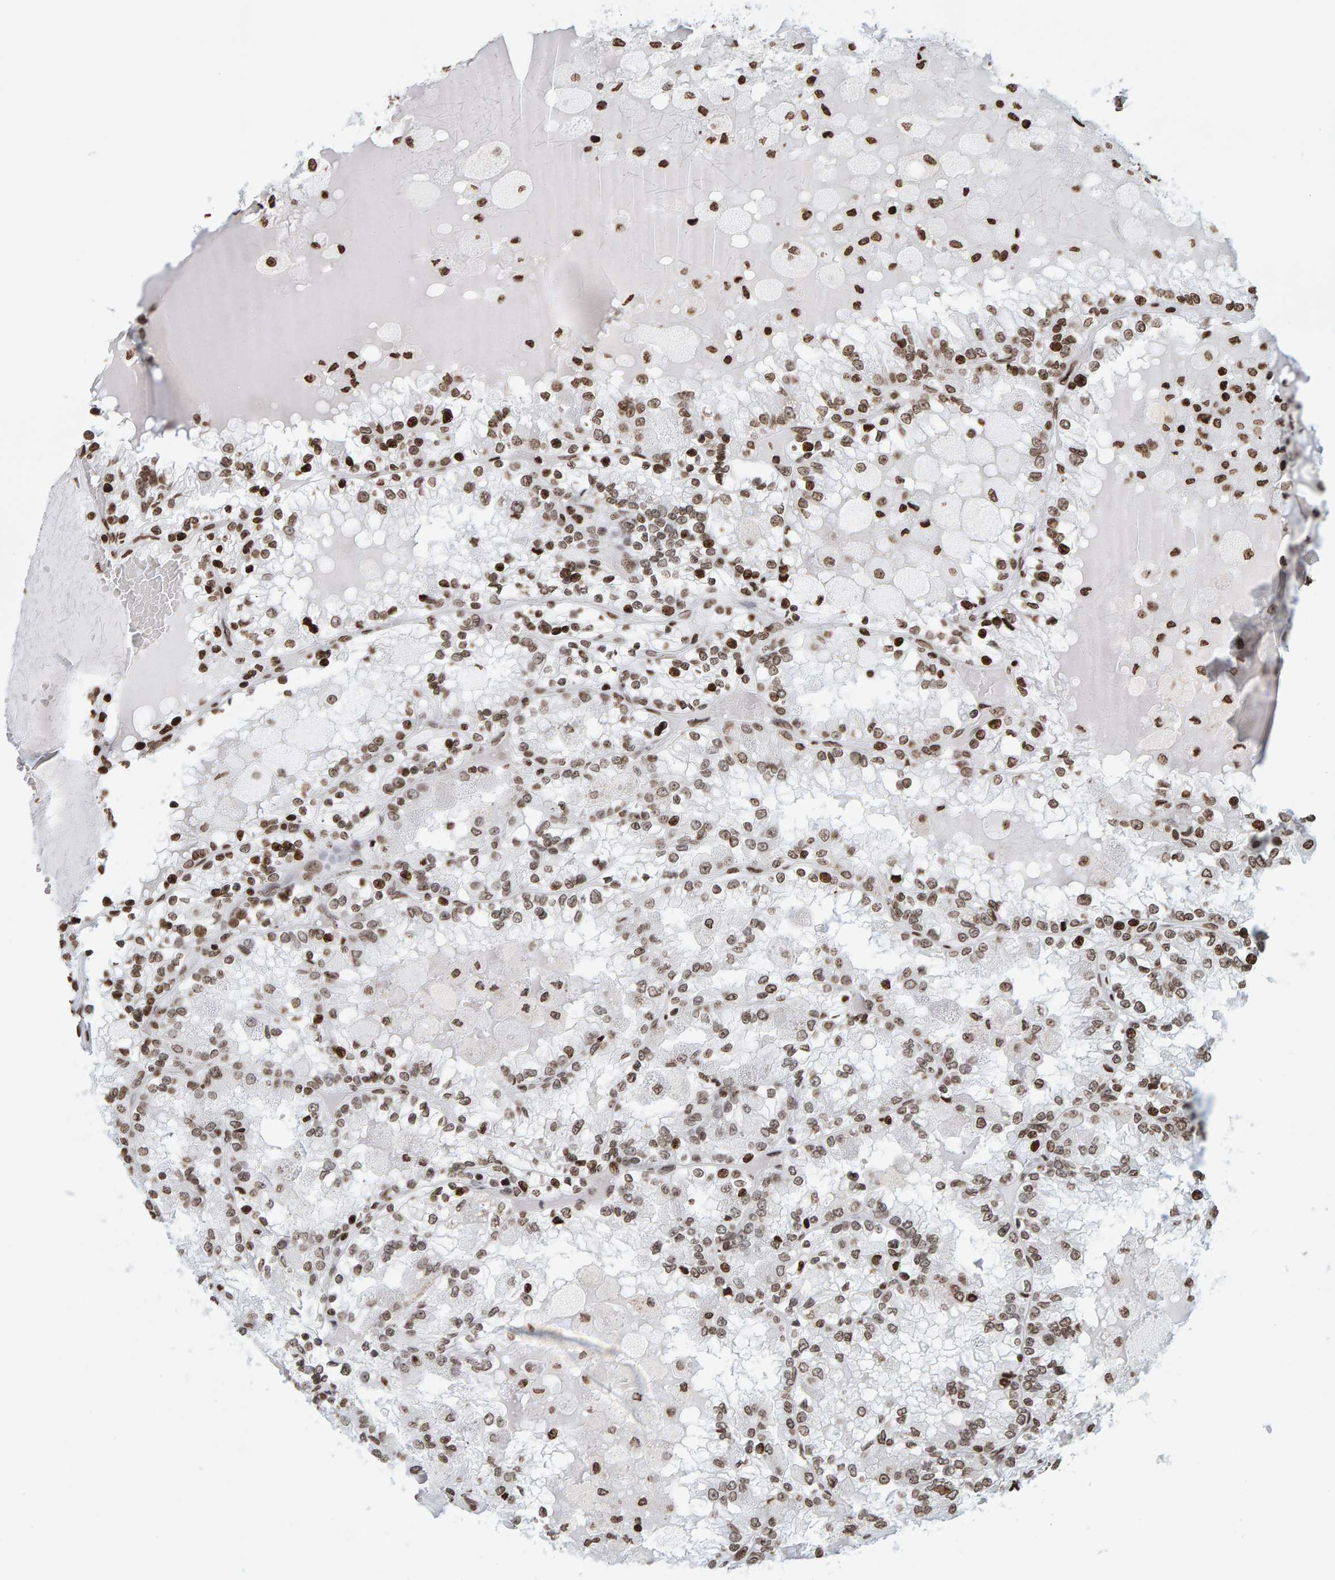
{"staining": {"intensity": "moderate", "quantity": ">75%", "location": "nuclear"}, "tissue": "renal cancer", "cell_type": "Tumor cells", "image_type": "cancer", "snomed": [{"axis": "morphology", "description": "Adenocarcinoma, NOS"}, {"axis": "topography", "description": "Kidney"}], "caption": "An immunohistochemistry (IHC) photomicrograph of neoplastic tissue is shown. Protein staining in brown labels moderate nuclear positivity in renal cancer within tumor cells.", "gene": "BRF2", "patient": {"sex": "female", "age": 56}}